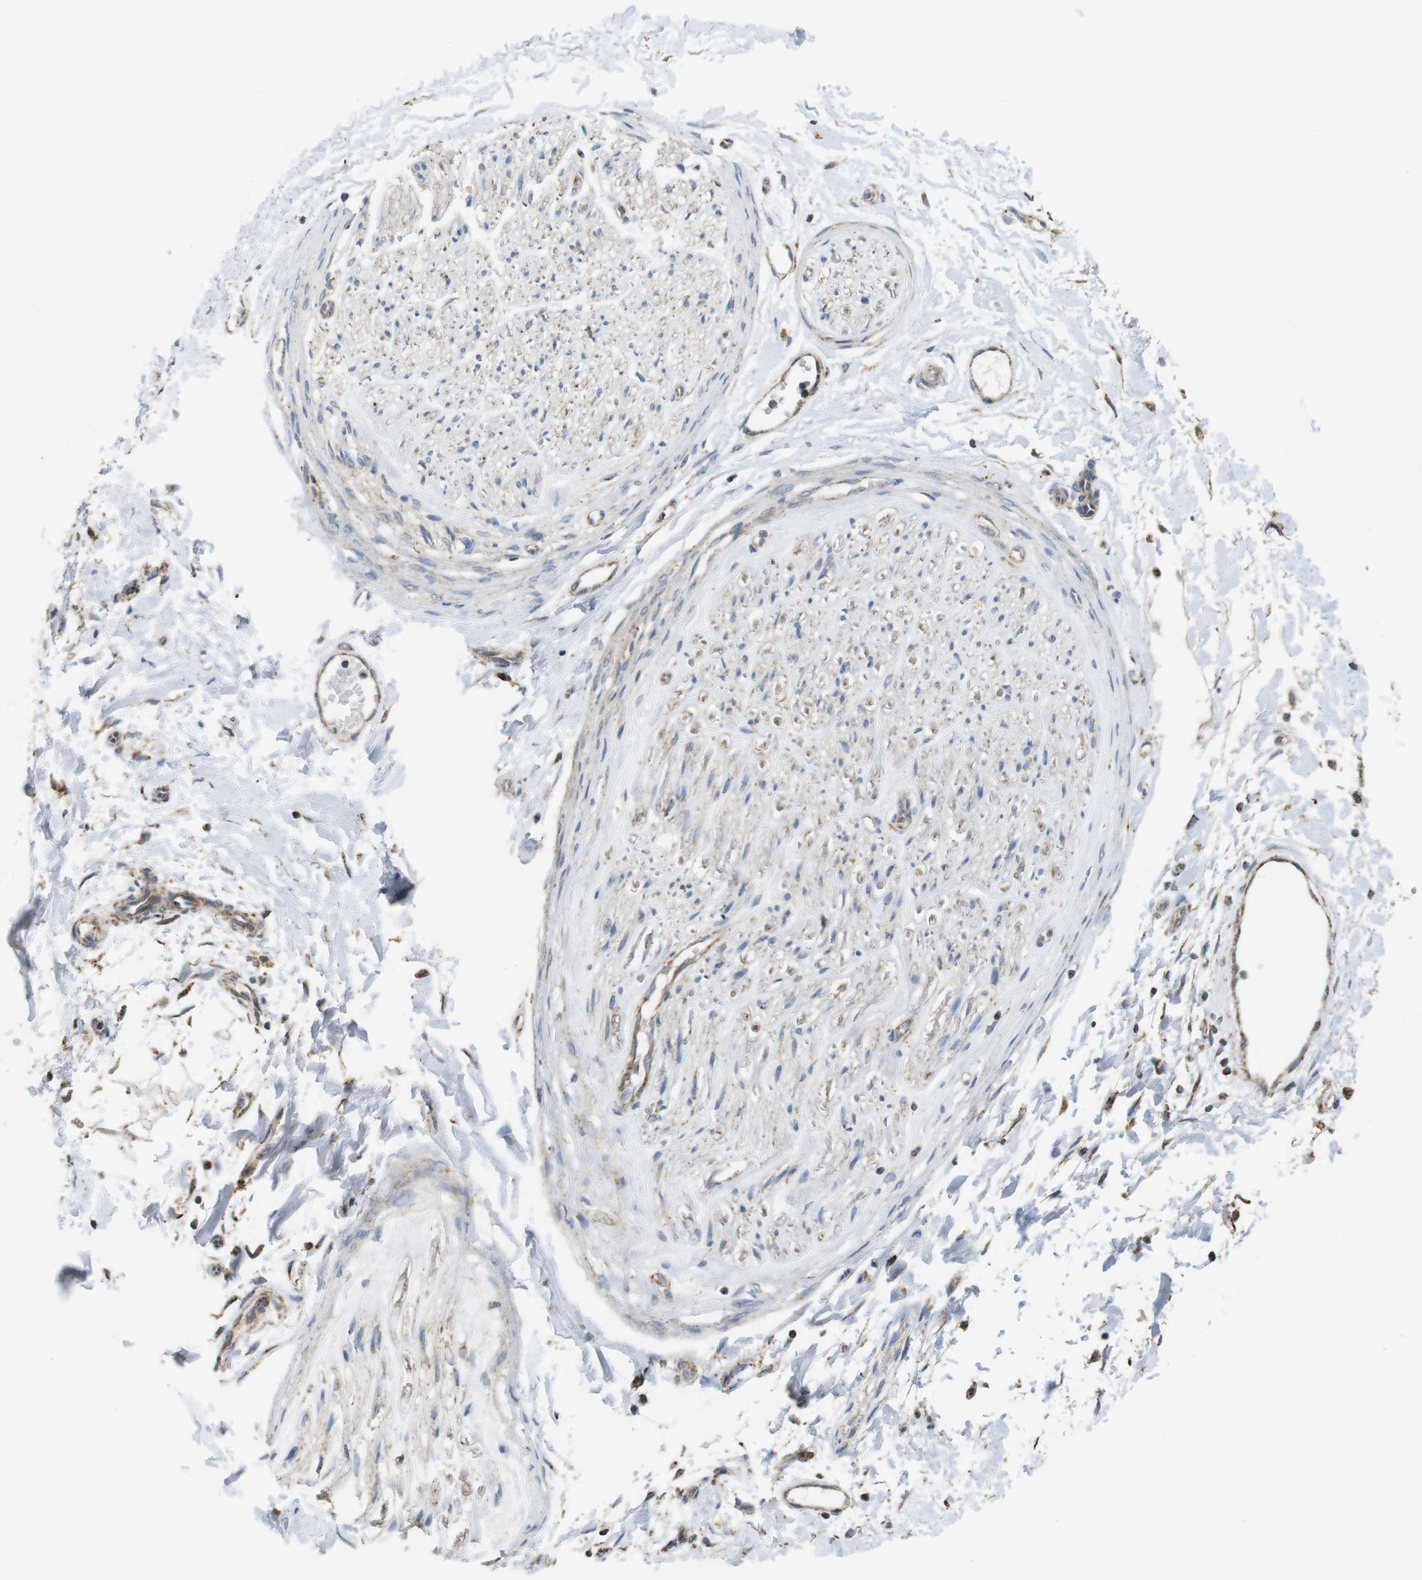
{"staining": {"intensity": "strong", "quantity": "25%-75%", "location": "cytoplasmic/membranous"}, "tissue": "adipose tissue", "cell_type": "Adipocytes", "image_type": "normal", "snomed": [{"axis": "morphology", "description": "Normal tissue, NOS"}, {"axis": "morphology", "description": "Squamous cell carcinoma, NOS"}, {"axis": "topography", "description": "Skin"}, {"axis": "topography", "description": "Peripheral nerve tissue"}], "caption": "An immunohistochemistry image of unremarkable tissue is shown. Protein staining in brown labels strong cytoplasmic/membranous positivity in adipose tissue within adipocytes. The protein is stained brown, and the nuclei are stained in blue (DAB (3,3'-diaminobenzidine) IHC with brightfield microscopy, high magnification).", "gene": "CALHM2", "patient": {"sex": "male", "age": 83}}